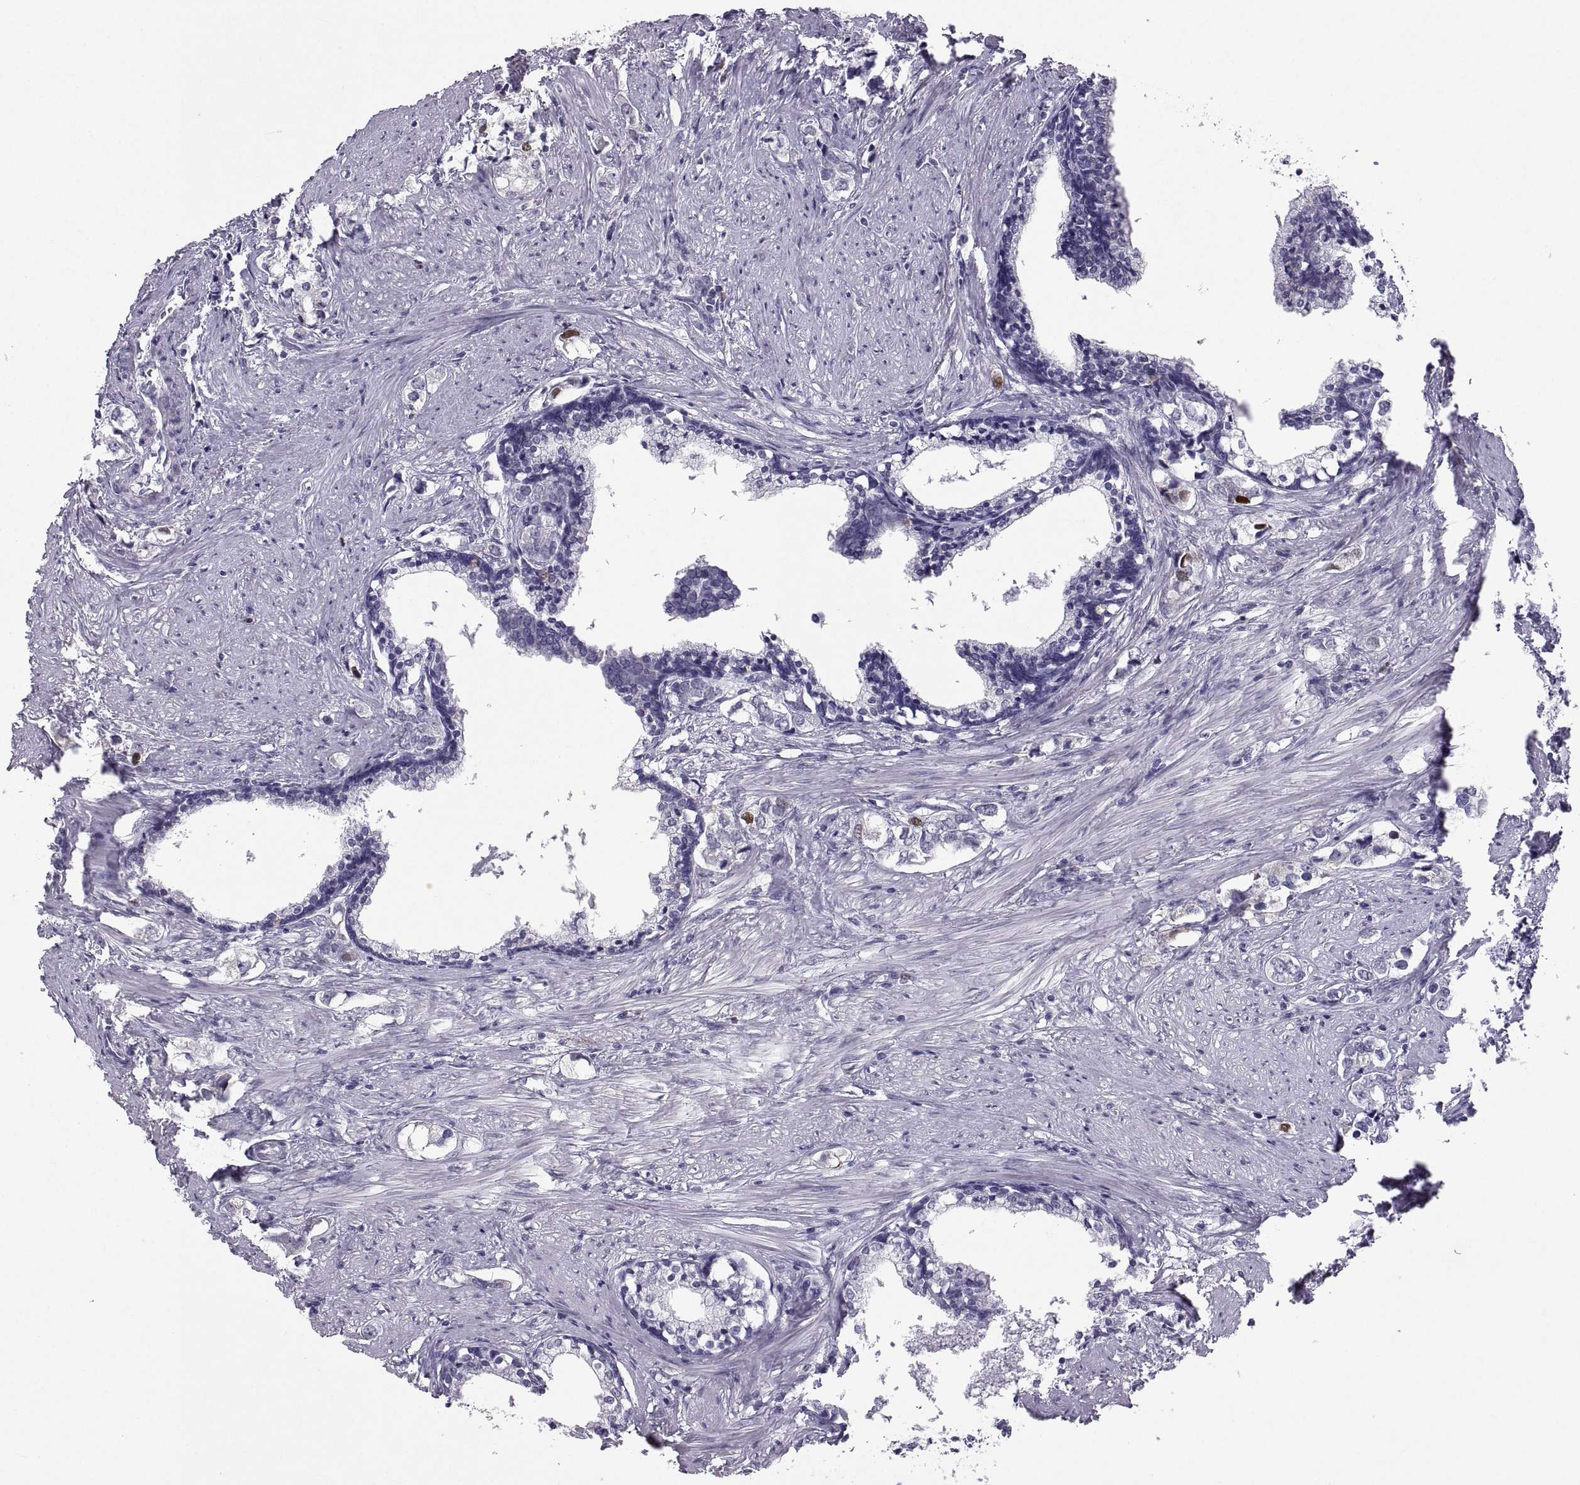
{"staining": {"intensity": "negative", "quantity": "none", "location": "none"}, "tissue": "prostate cancer", "cell_type": "Tumor cells", "image_type": "cancer", "snomed": [{"axis": "morphology", "description": "Adenocarcinoma, NOS"}, {"axis": "topography", "description": "Prostate and seminal vesicle, NOS"}], "caption": "This histopathology image is of prostate cancer (adenocarcinoma) stained with IHC to label a protein in brown with the nuclei are counter-stained blue. There is no expression in tumor cells.", "gene": "SOX21", "patient": {"sex": "male", "age": 63}}